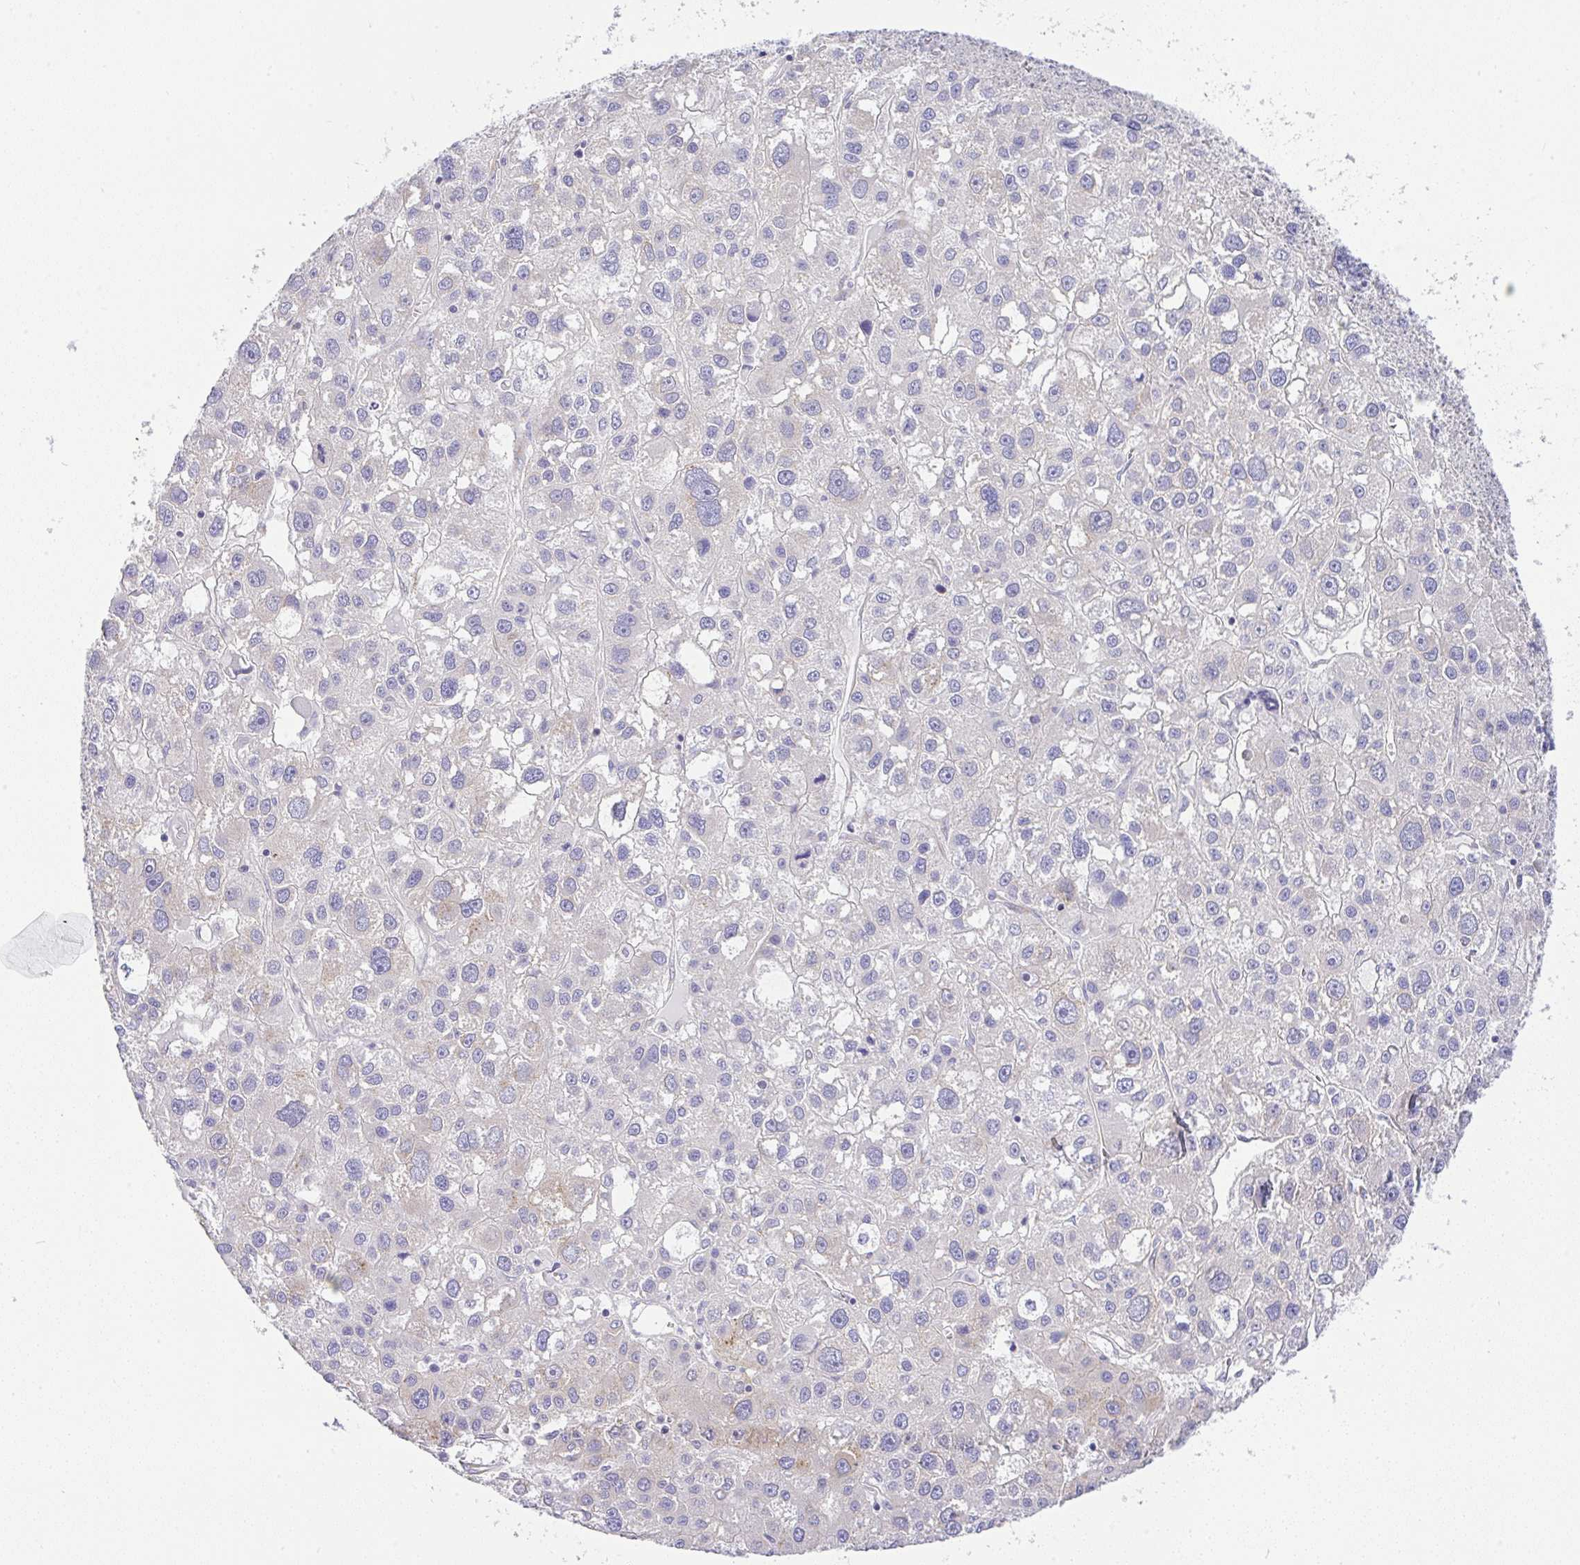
{"staining": {"intensity": "negative", "quantity": "none", "location": "none"}, "tissue": "liver cancer", "cell_type": "Tumor cells", "image_type": "cancer", "snomed": [{"axis": "morphology", "description": "Carcinoma, Hepatocellular, NOS"}, {"axis": "topography", "description": "Liver"}], "caption": "This is a micrograph of immunohistochemistry staining of hepatocellular carcinoma (liver), which shows no positivity in tumor cells.", "gene": "FAM177A1", "patient": {"sex": "male", "age": 73}}